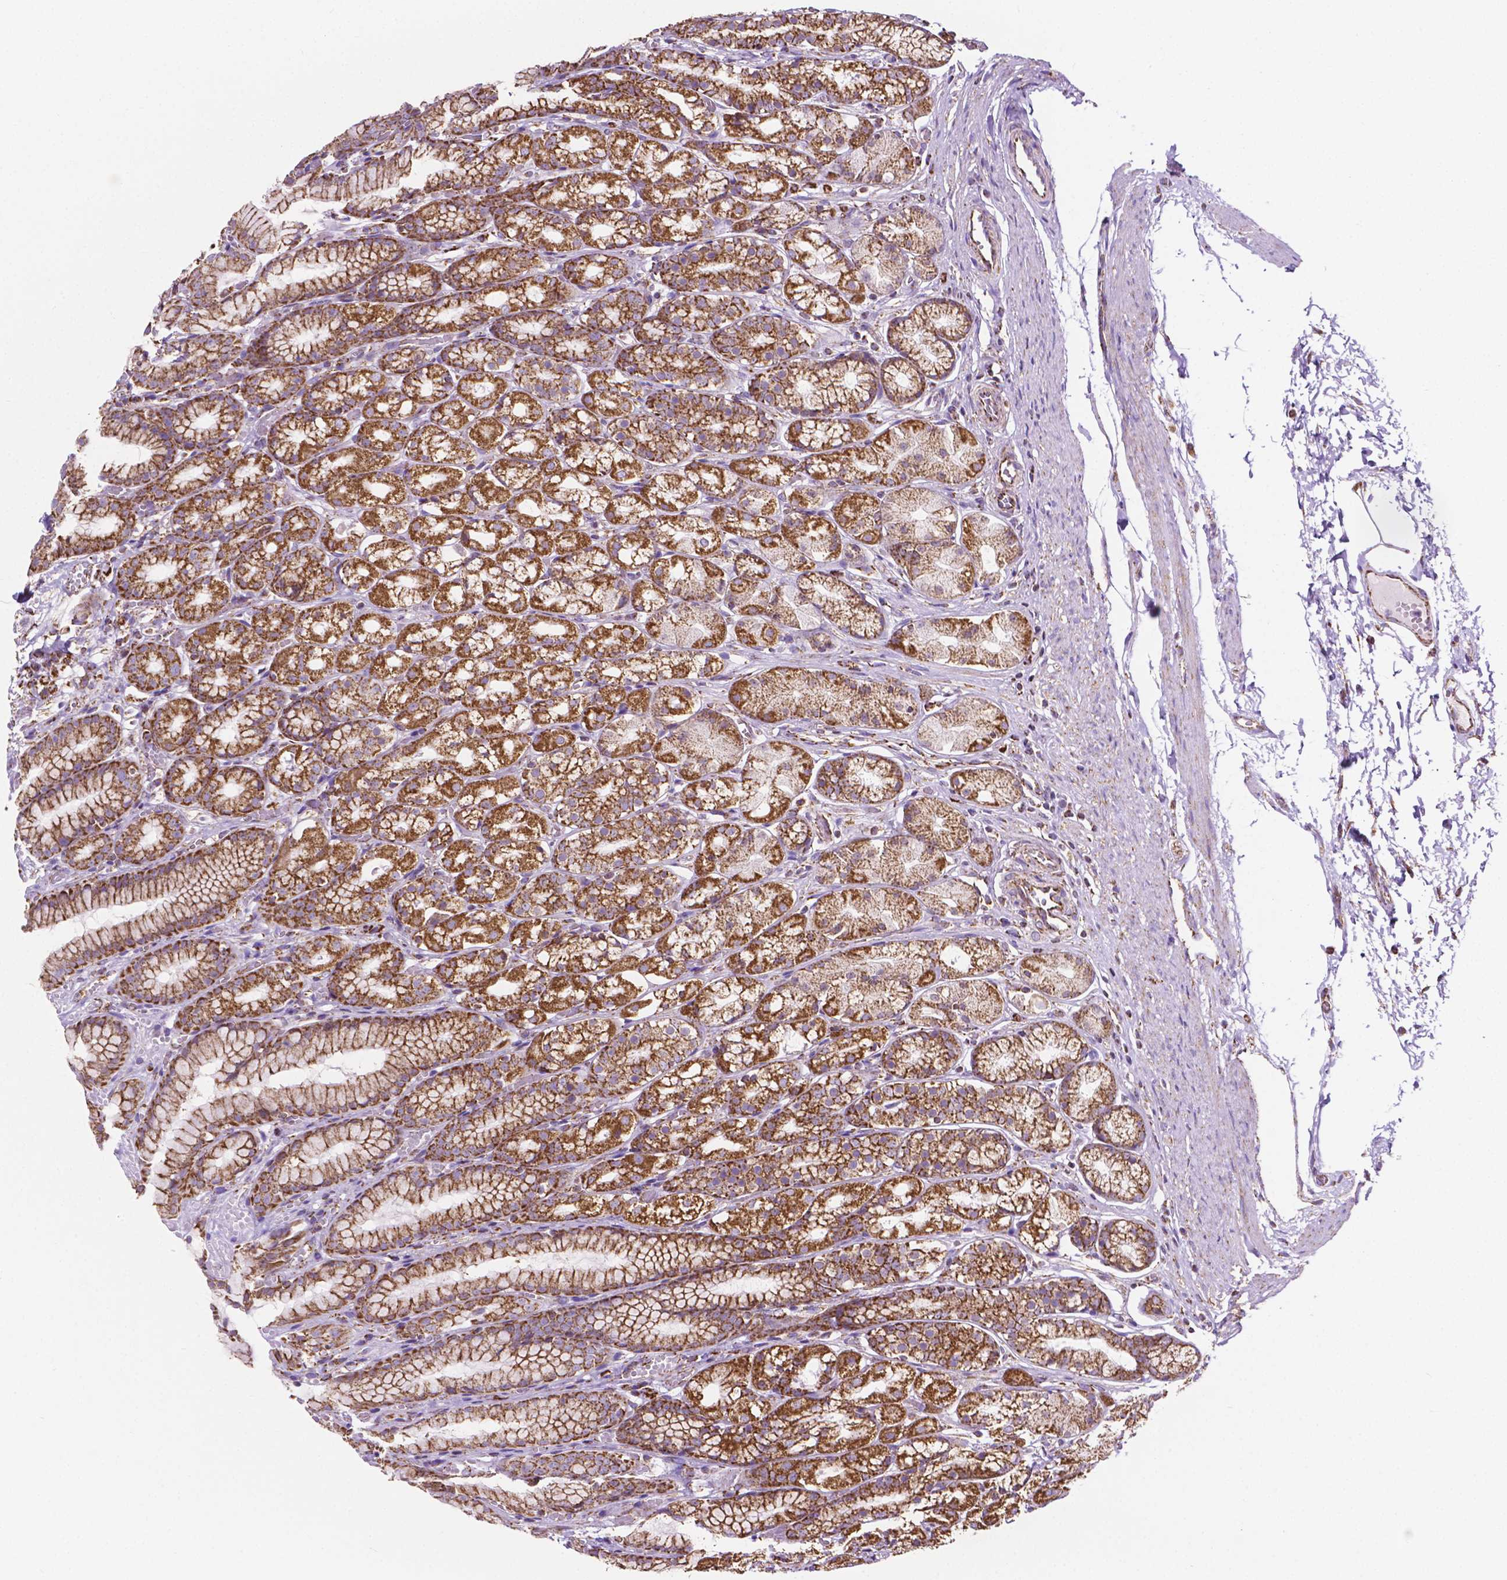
{"staining": {"intensity": "strong", "quantity": ">75%", "location": "cytoplasmic/membranous"}, "tissue": "stomach", "cell_type": "Glandular cells", "image_type": "normal", "snomed": [{"axis": "morphology", "description": "Normal tissue, NOS"}, {"axis": "topography", "description": "Stomach"}], "caption": "Unremarkable stomach shows strong cytoplasmic/membranous staining in approximately >75% of glandular cells.", "gene": "RMDN3", "patient": {"sex": "male", "age": 70}}